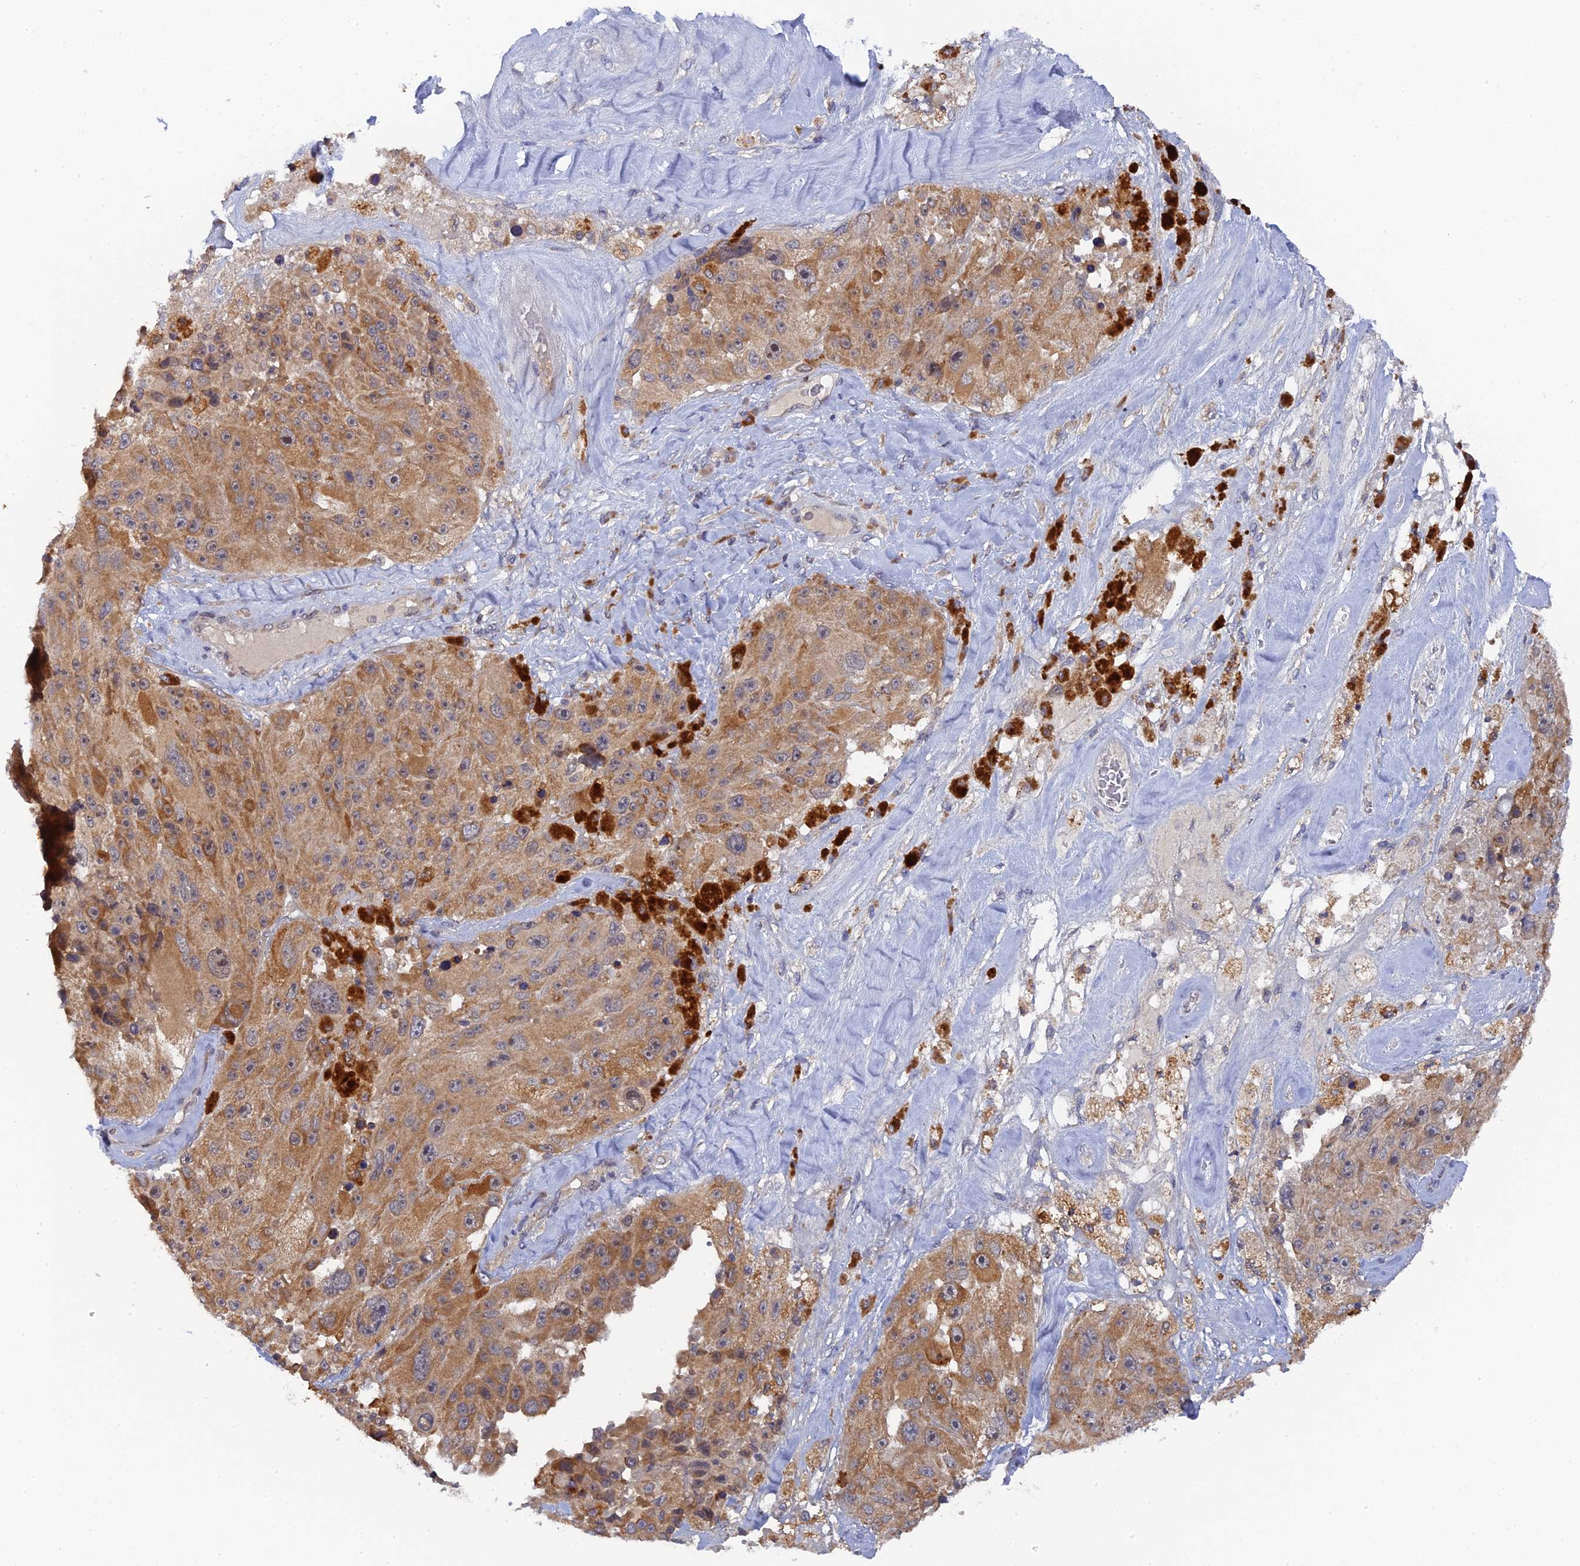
{"staining": {"intensity": "moderate", "quantity": ">75%", "location": "cytoplasmic/membranous"}, "tissue": "melanoma", "cell_type": "Tumor cells", "image_type": "cancer", "snomed": [{"axis": "morphology", "description": "Malignant melanoma, Metastatic site"}, {"axis": "topography", "description": "Lymph node"}], "caption": "Tumor cells display moderate cytoplasmic/membranous positivity in approximately >75% of cells in melanoma.", "gene": "MIGA2", "patient": {"sex": "male", "age": 62}}